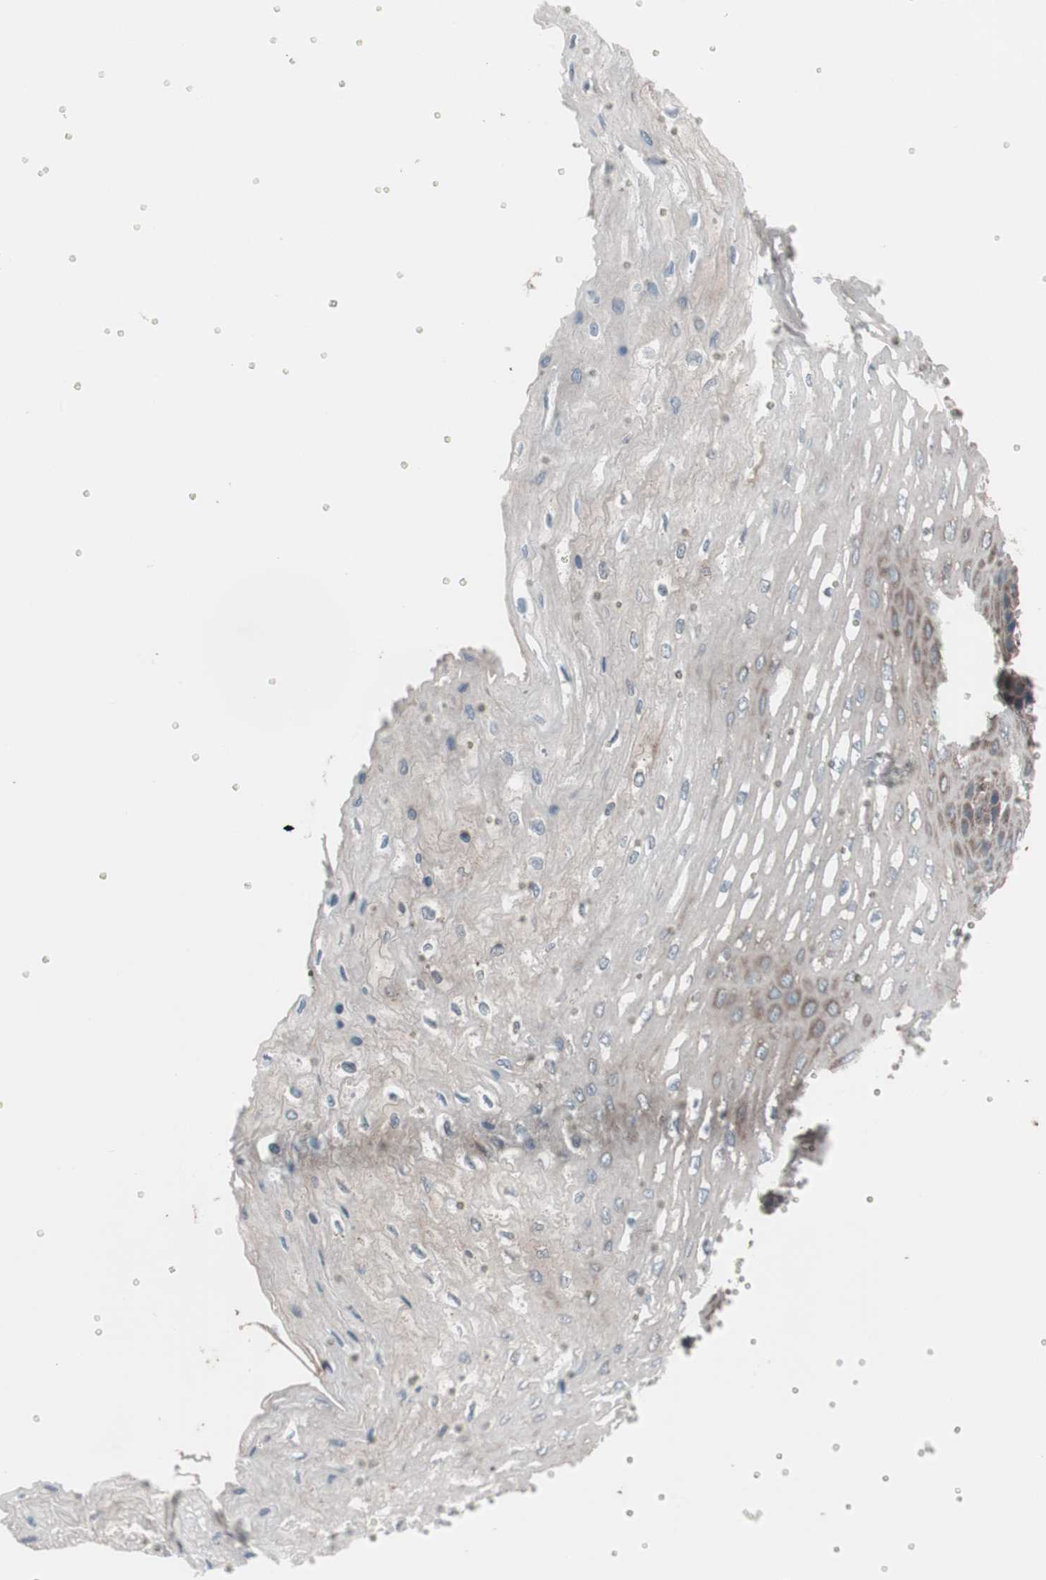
{"staining": {"intensity": "moderate", "quantity": "25%-75%", "location": "cytoplasmic/membranous"}, "tissue": "esophagus", "cell_type": "Squamous epithelial cells", "image_type": "normal", "snomed": [{"axis": "morphology", "description": "Normal tissue, NOS"}, {"axis": "topography", "description": "Esophagus"}], "caption": "IHC photomicrograph of unremarkable esophagus stained for a protein (brown), which exhibits medium levels of moderate cytoplasmic/membranous expression in approximately 25%-75% of squamous epithelial cells.", "gene": "SEC31A", "patient": {"sex": "female", "age": 72}}